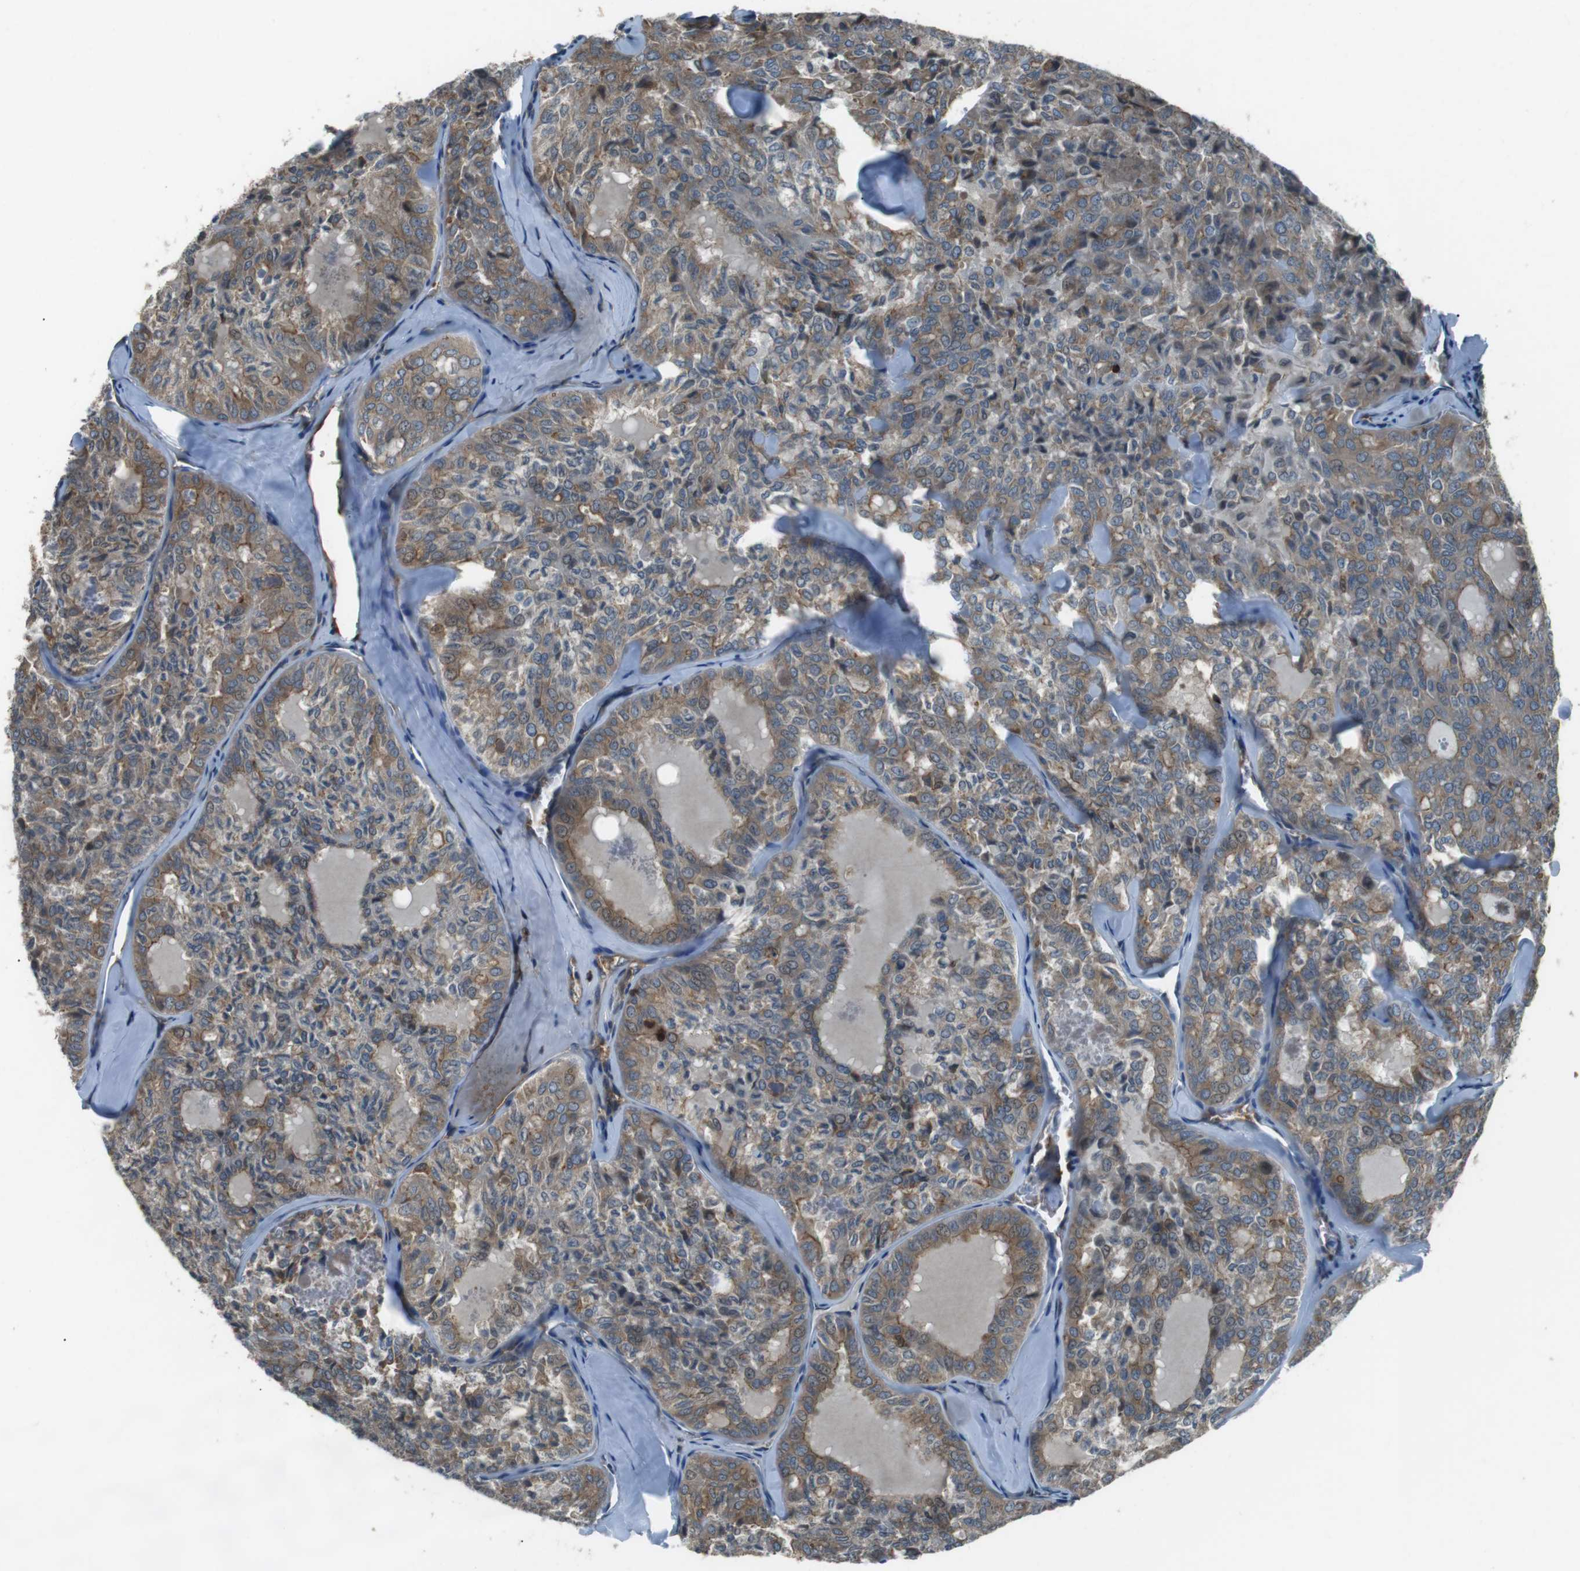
{"staining": {"intensity": "weak", "quantity": "25%-75%", "location": "cytoplasmic/membranous"}, "tissue": "thyroid cancer", "cell_type": "Tumor cells", "image_type": "cancer", "snomed": [{"axis": "morphology", "description": "Follicular adenoma carcinoma, NOS"}, {"axis": "topography", "description": "Thyroid gland"}], "caption": "An immunohistochemistry micrograph of neoplastic tissue is shown. Protein staining in brown highlights weak cytoplasmic/membranous positivity in thyroid cancer (follicular adenoma carcinoma) within tumor cells. (Brightfield microscopy of DAB IHC at high magnification).", "gene": "GPR161", "patient": {"sex": "male", "age": 75}}